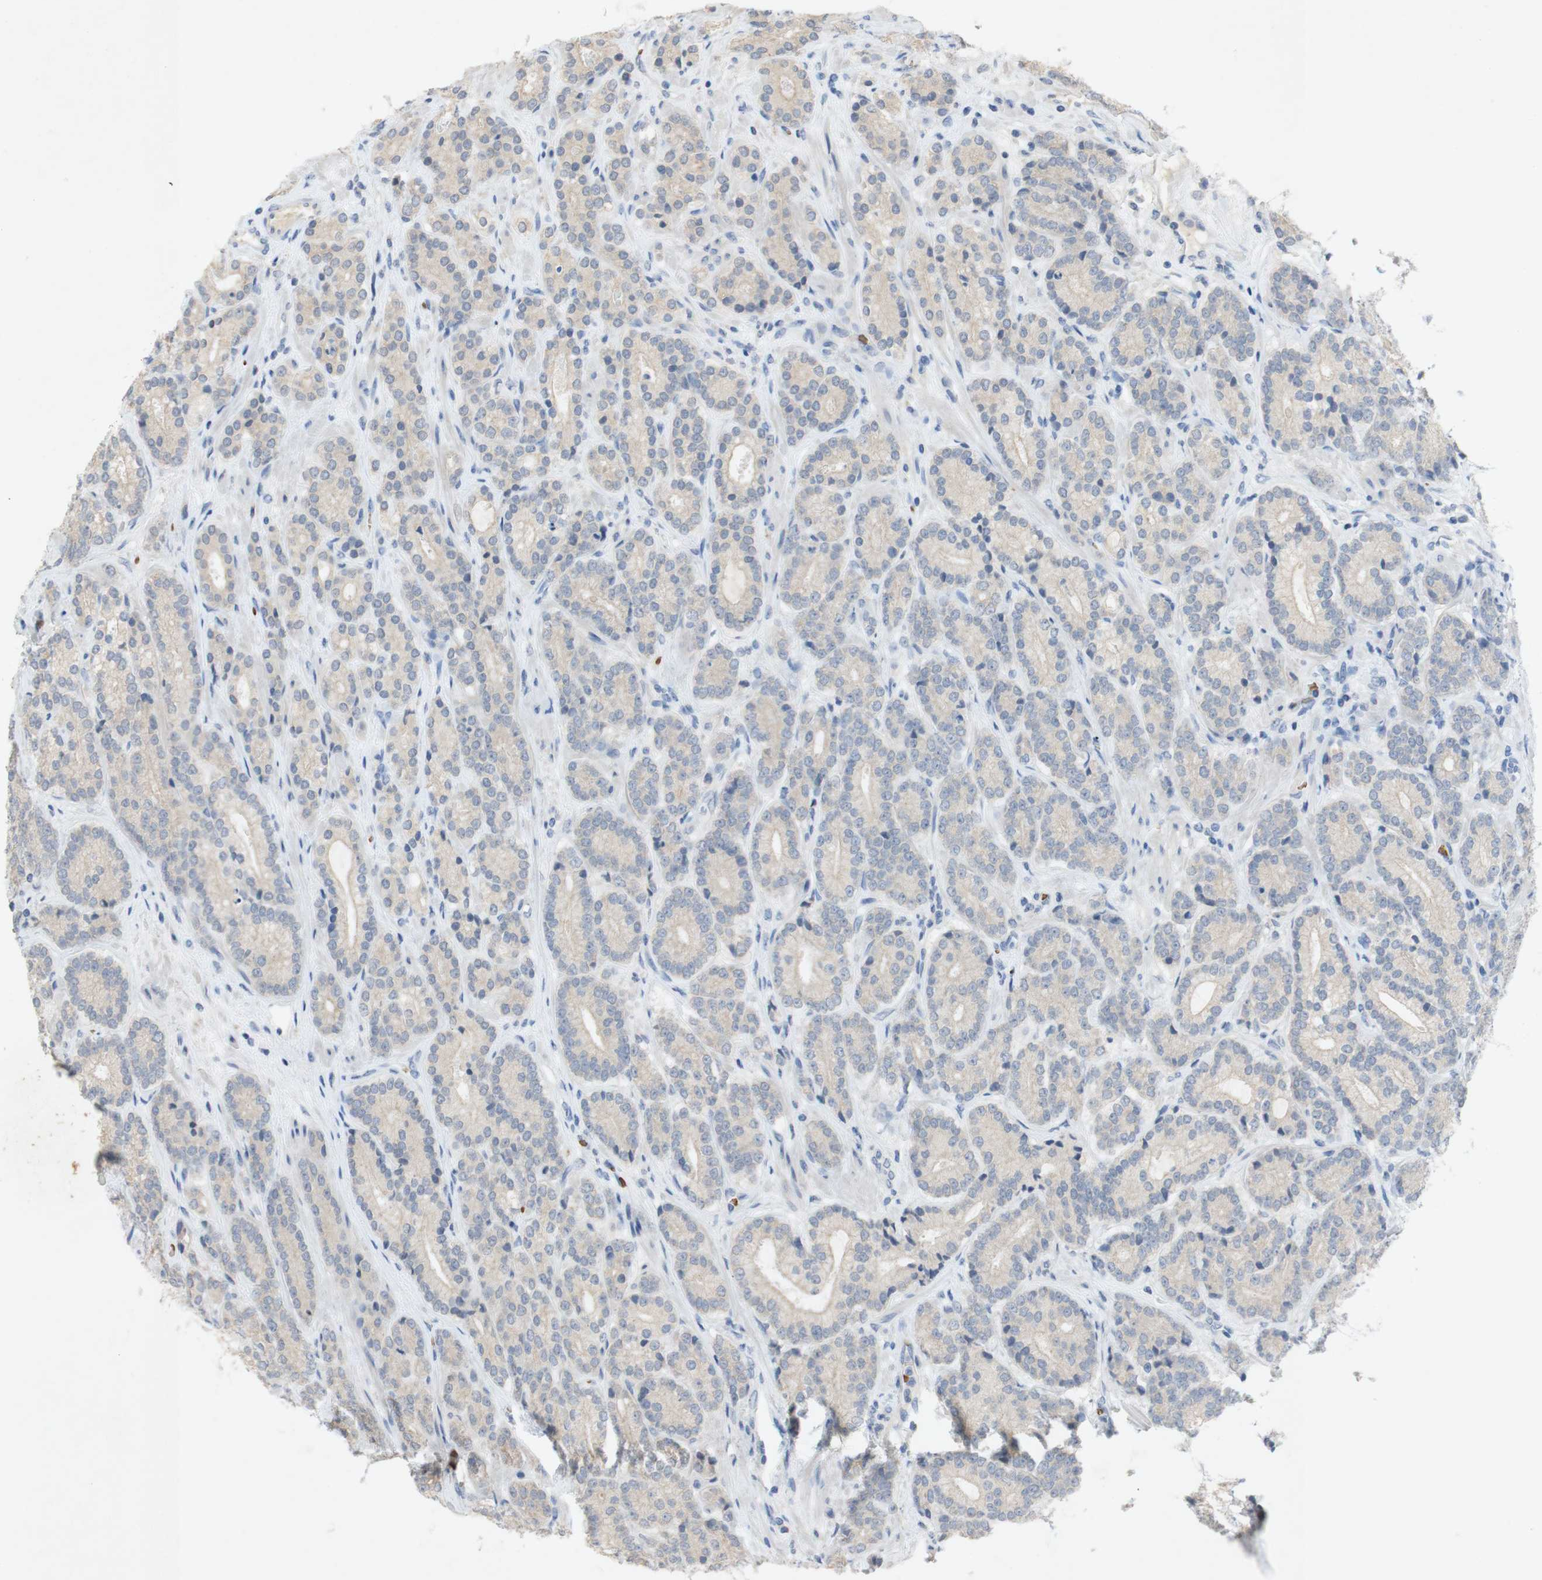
{"staining": {"intensity": "negative", "quantity": "none", "location": "none"}, "tissue": "prostate cancer", "cell_type": "Tumor cells", "image_type": "cancer", "snomed": [{"axis": "morphology", "description": "Adenocarcinoma, High grade"}, {"axis": "topography", "description": "Prostate"}], "caption": "Immunohistochemistry (IHC) image of human prostate cancer (high-grade adenocarcinoma) stained for a protein (brown), which demonstrates no expression in tumor cells.", "gene": "EPO", "patient": {"sex": "male", "age": 61}}